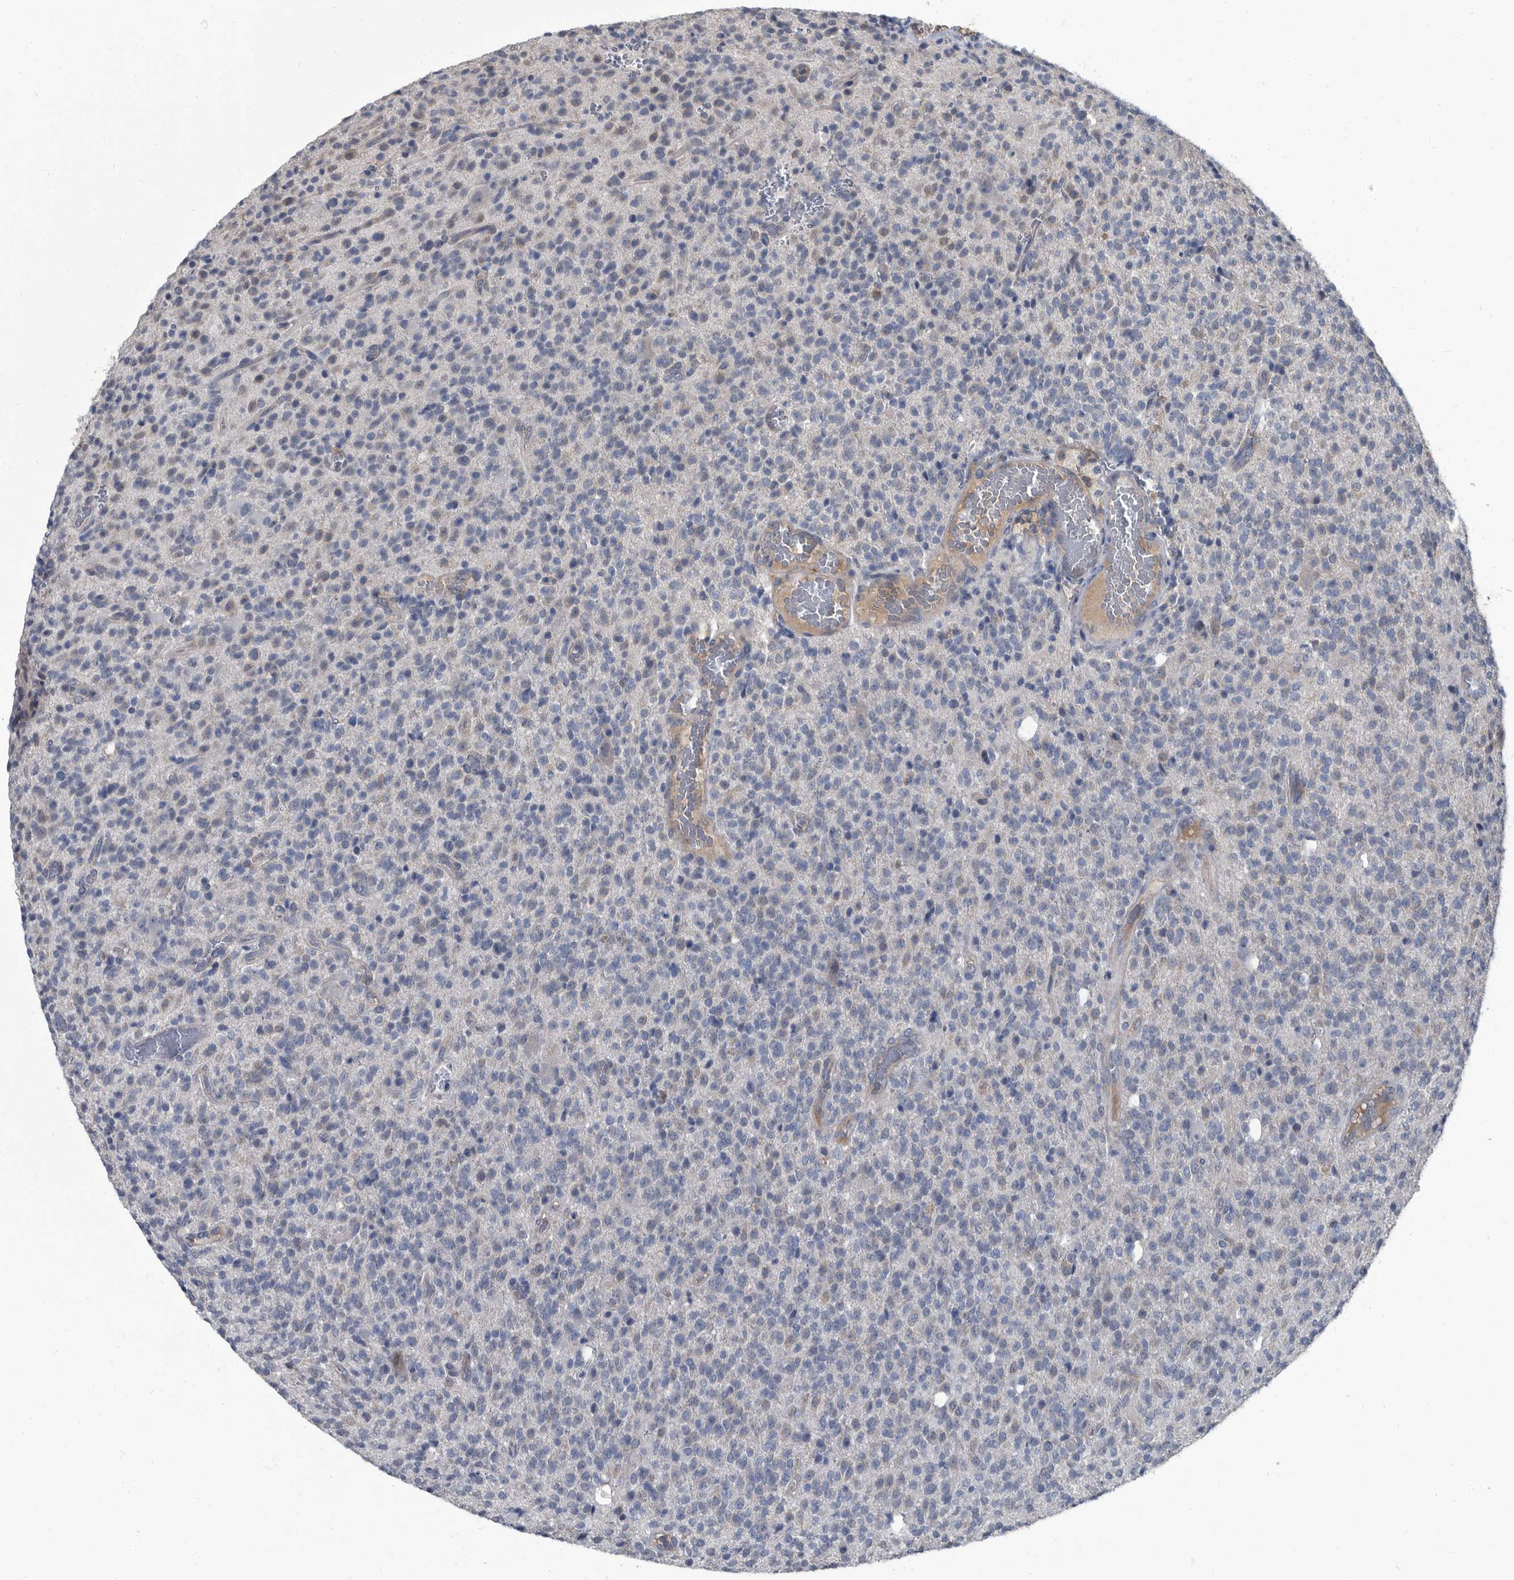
{"staining": {"intensity": "negative", "quantity": "none", "location": "none"}, "tissue": "glioma", "cell_type": "Tumor cells", "image_type": "cancer", "snomed": [{"axis": "morphology", "description": "Glioma, malignant, High grade"}, {"axis": "topography", "description": "Brain"}], "caption": "The image shows no staining of tumor cells in glioma.", "gene": "CDV3", "patient": {"sex": "male", "age": 34}}